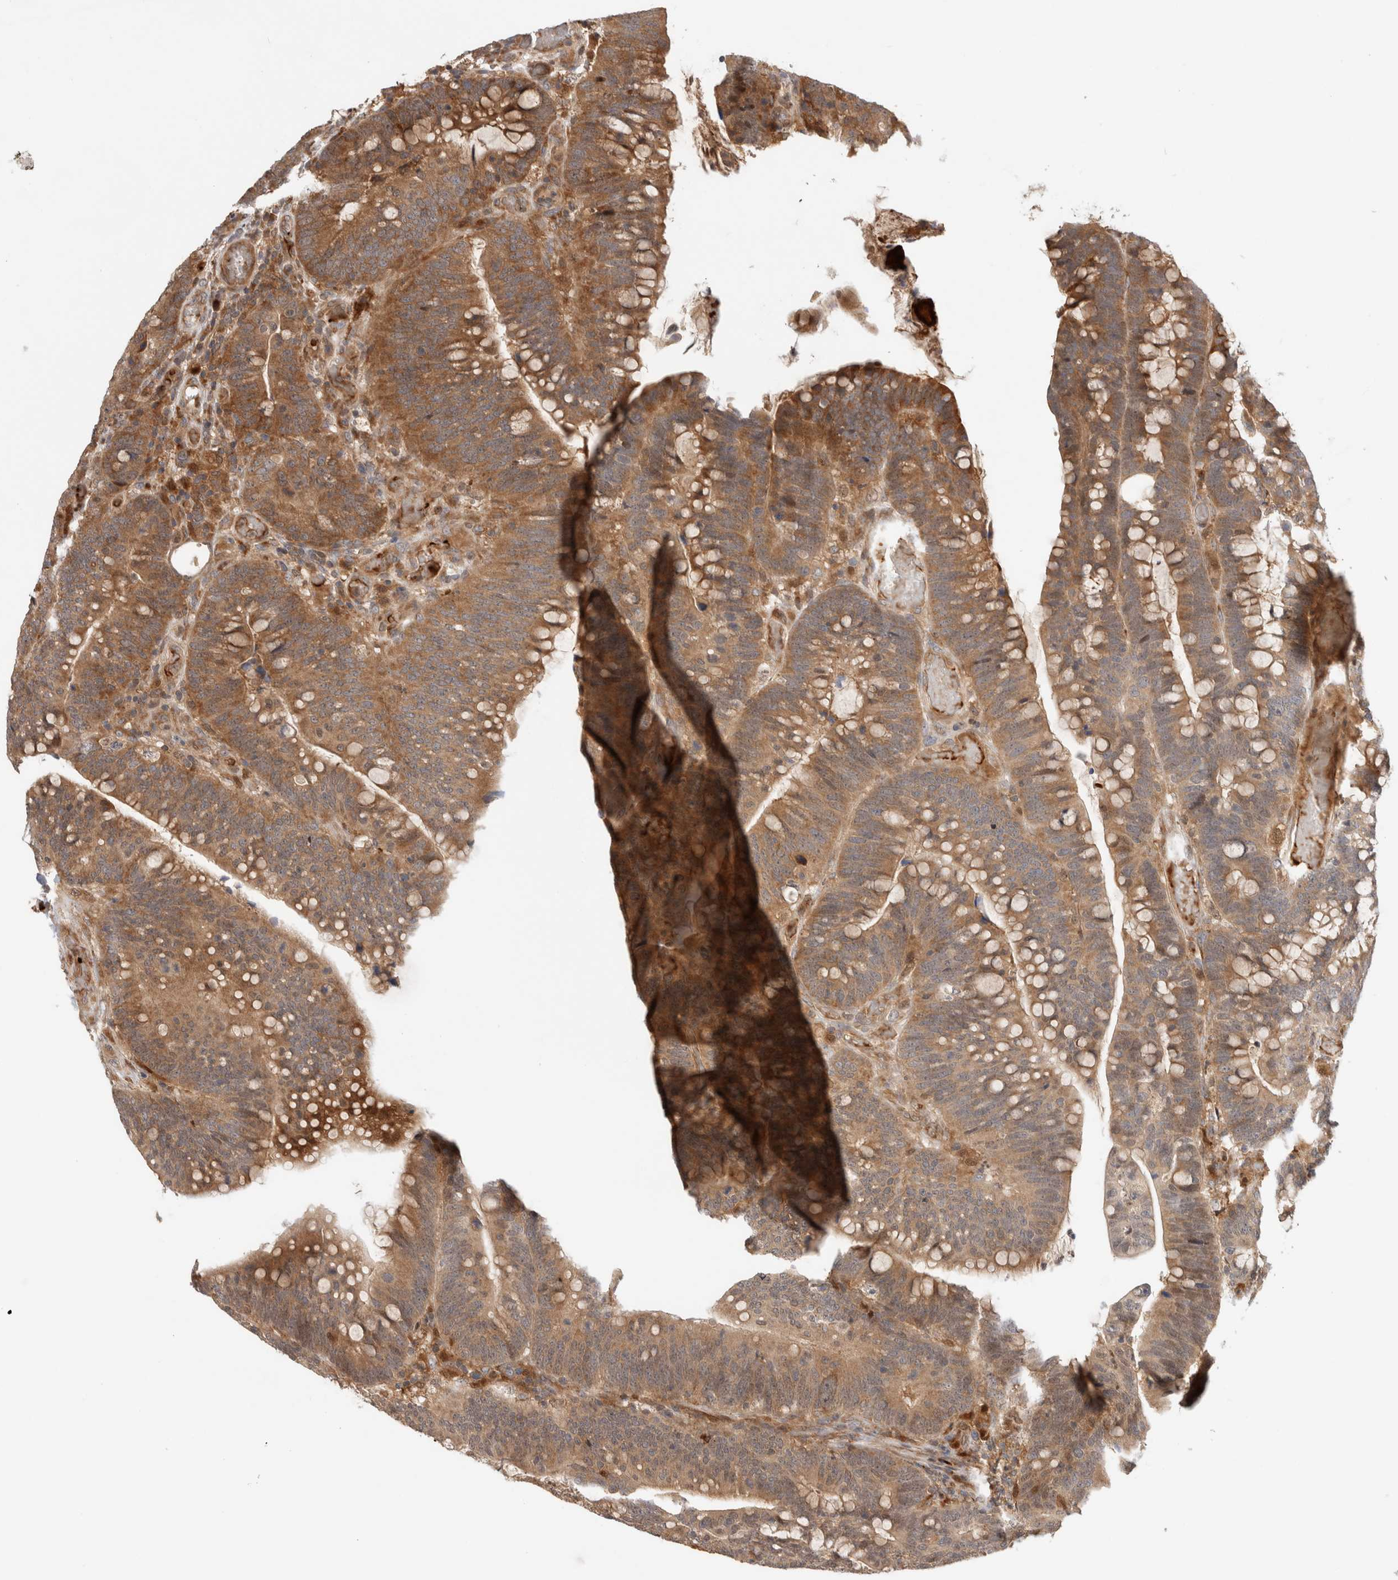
{"staining": {"intensity": "moderate", "quantity": ">75%", "location": "cytoplasmic/membranous"}, "tissue": "colorectal cancer", "cell_type": "Tumor cells", "image_type": "cancer", "snomed": [{"axis": "morphology", "description": "Normal tissue, NOS"}, {"axis": "morphology", "description": "Adenocarcinoma, NOS"}, {"axis": "topography", "description": "Colon"}], "caption": "Immunohistochemistry image of human colorectal cancer stained for a protein (brown), which reveals medium levels of moderate cytoplasmic/membranous expression in about >75% of tumor cells.", "gene": "OTUD6B", "patient": {"sex": "female", "age": 66}}